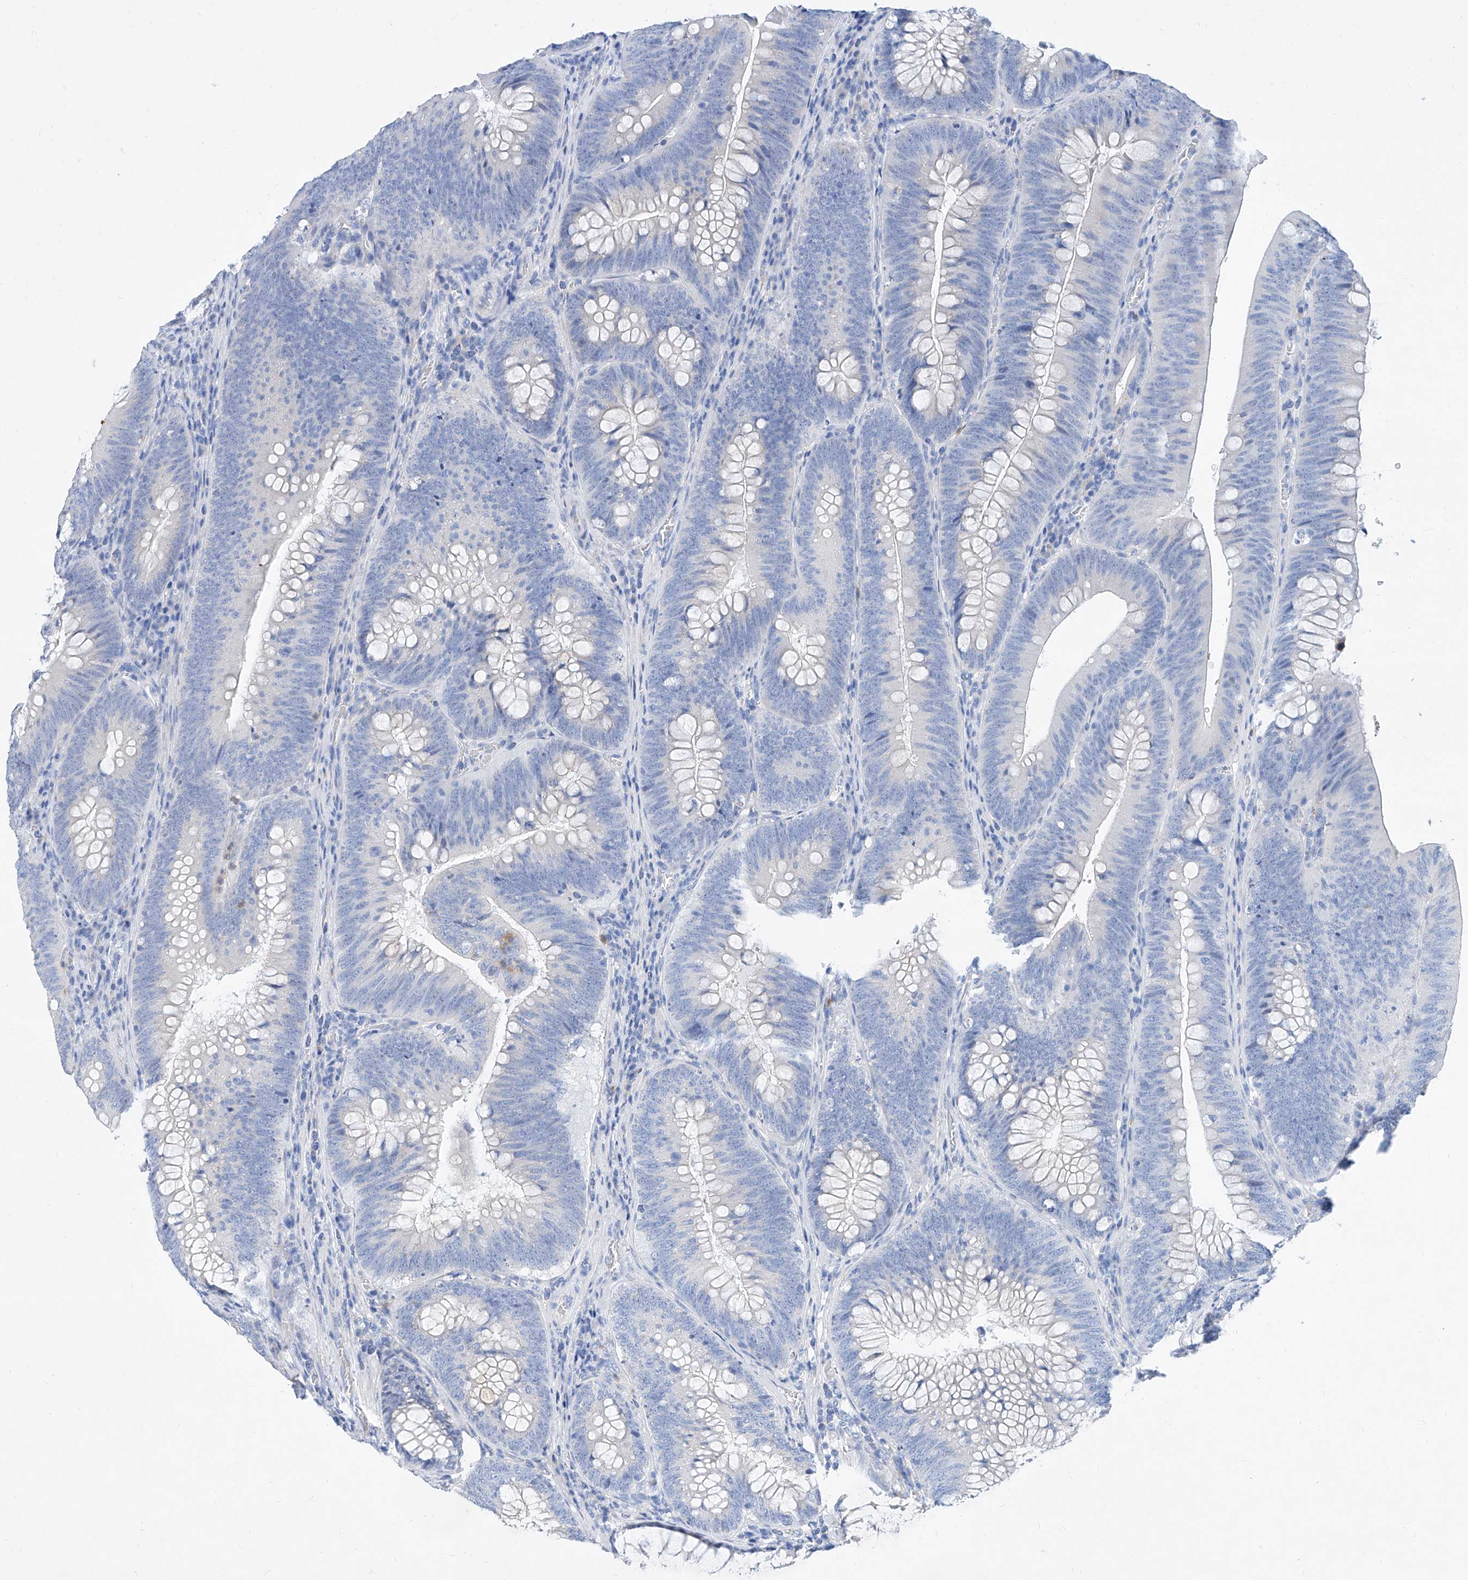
{"staining": {"intensity": "negative", "quantity": "none", "location": "none"}, "tissue": "colorectal cancer", "cell_type": "Tumor cells", "image_type": "cancer", "snomed": [{"axis": "morphology", "description": "Normal tissue, NOS"}, {"axis": "topography", "description": "Colon"}], "caption": "DAB (3,3'-diaminobenzidine) immunohistochemical staining of human colorectal cancer shows no significant positivity in tumor cells.", "gene": "SLC25A29", "patient": {"sex": "female", "age": 82}}